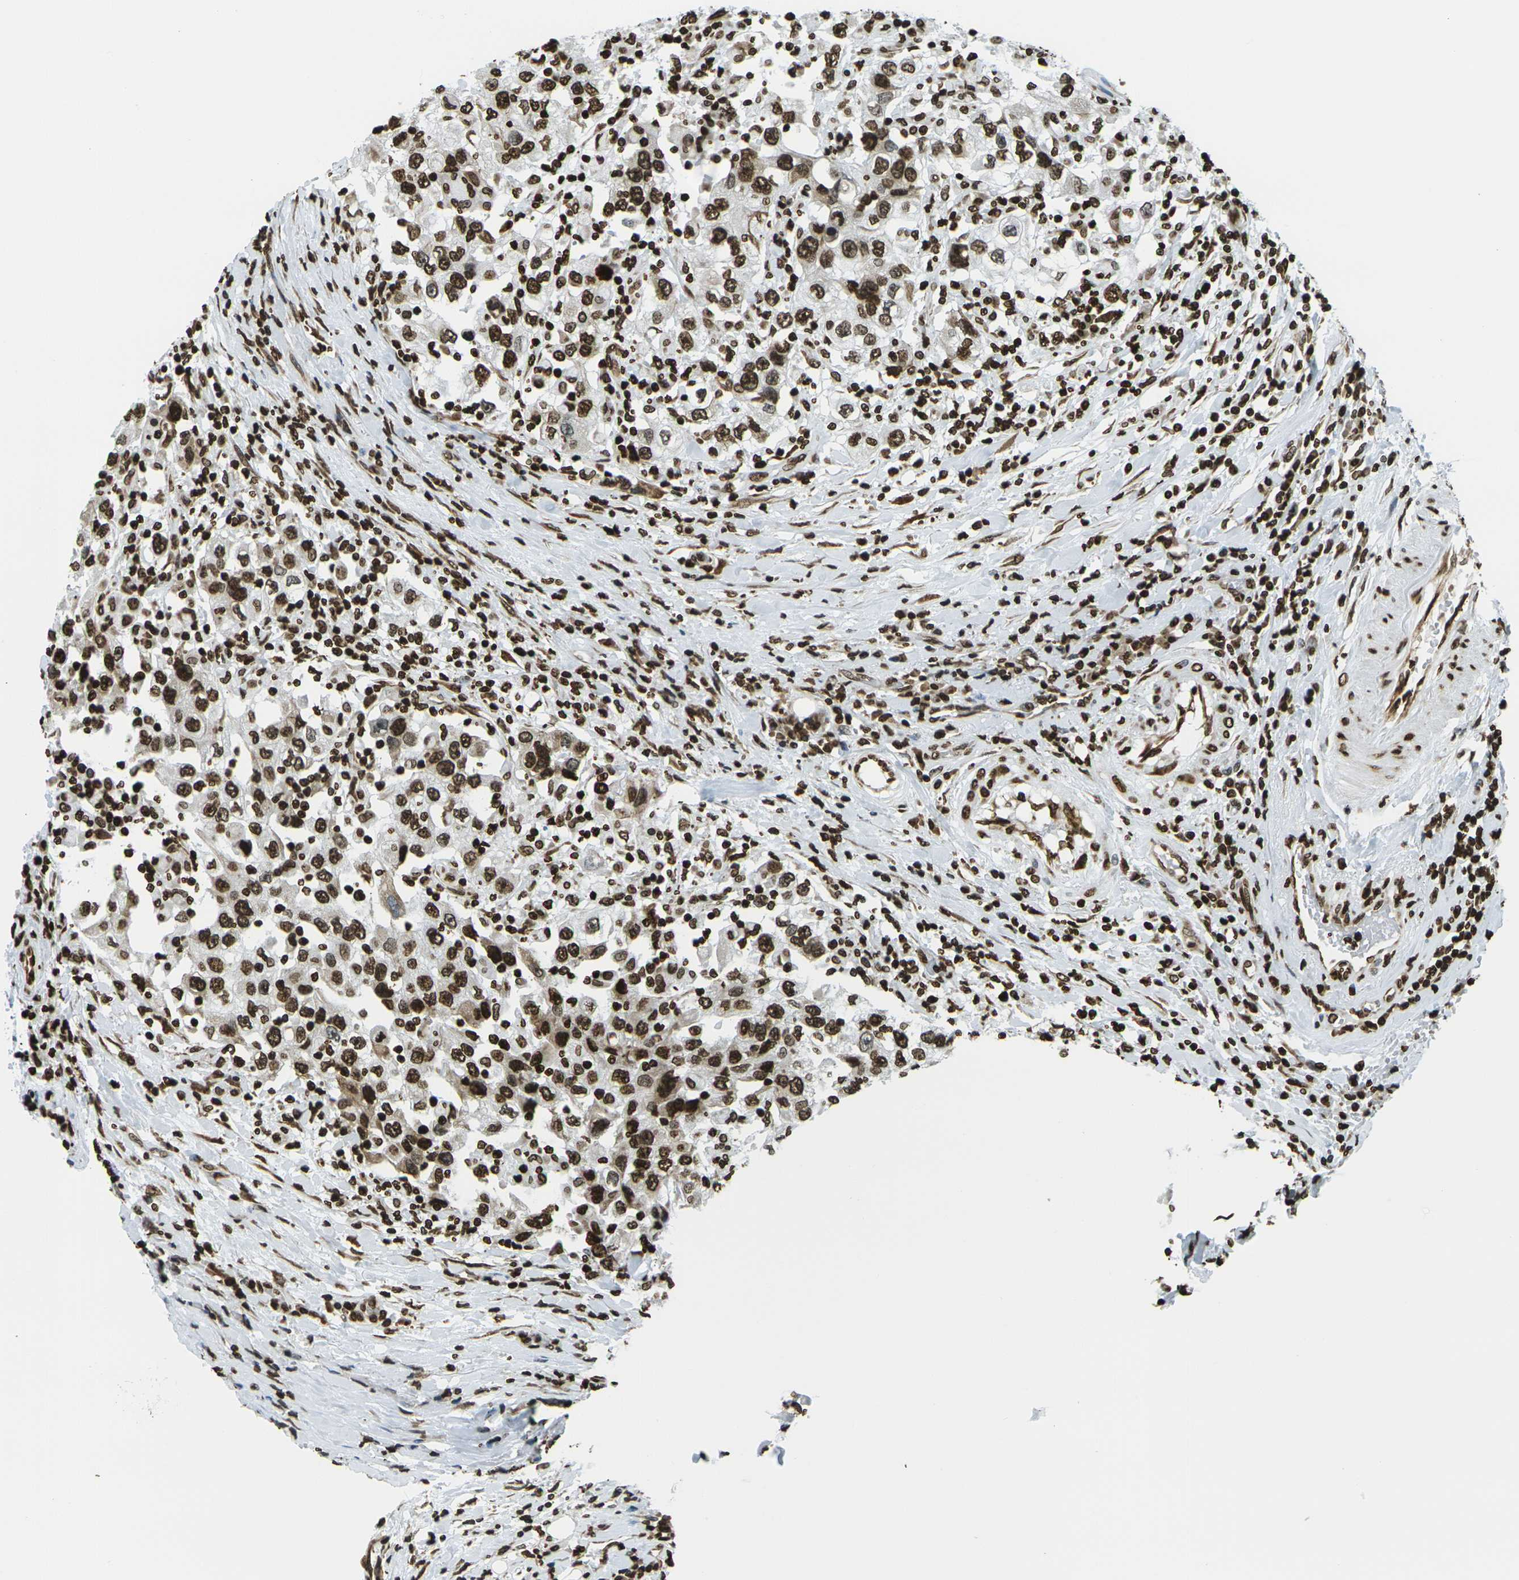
{"staining": {"intensity": "strong", "quantity": ">75%", "location": "nuclear"}, "tissue": "urothelial cancer", "cell_type": "Tumor cells", "image_type": "cancer", "snomed": [{"axis": "morphology", "description": "Urothelial carcinoma, High grade"}, {"axis": "topography", "description": "Urinary bladder"}], "caption": "Immunohistochemistry histopathology image of neoplastic tissue: human urothelial carcinoma (high-grade) stained using immunohistochemistry displays high levels of strong protein expression localized specifically in the nuclear of tumor cells, appearing as a nuclear brown color.", "gene": "H1-2", "patient": {"sex": "female", "age": 80}}